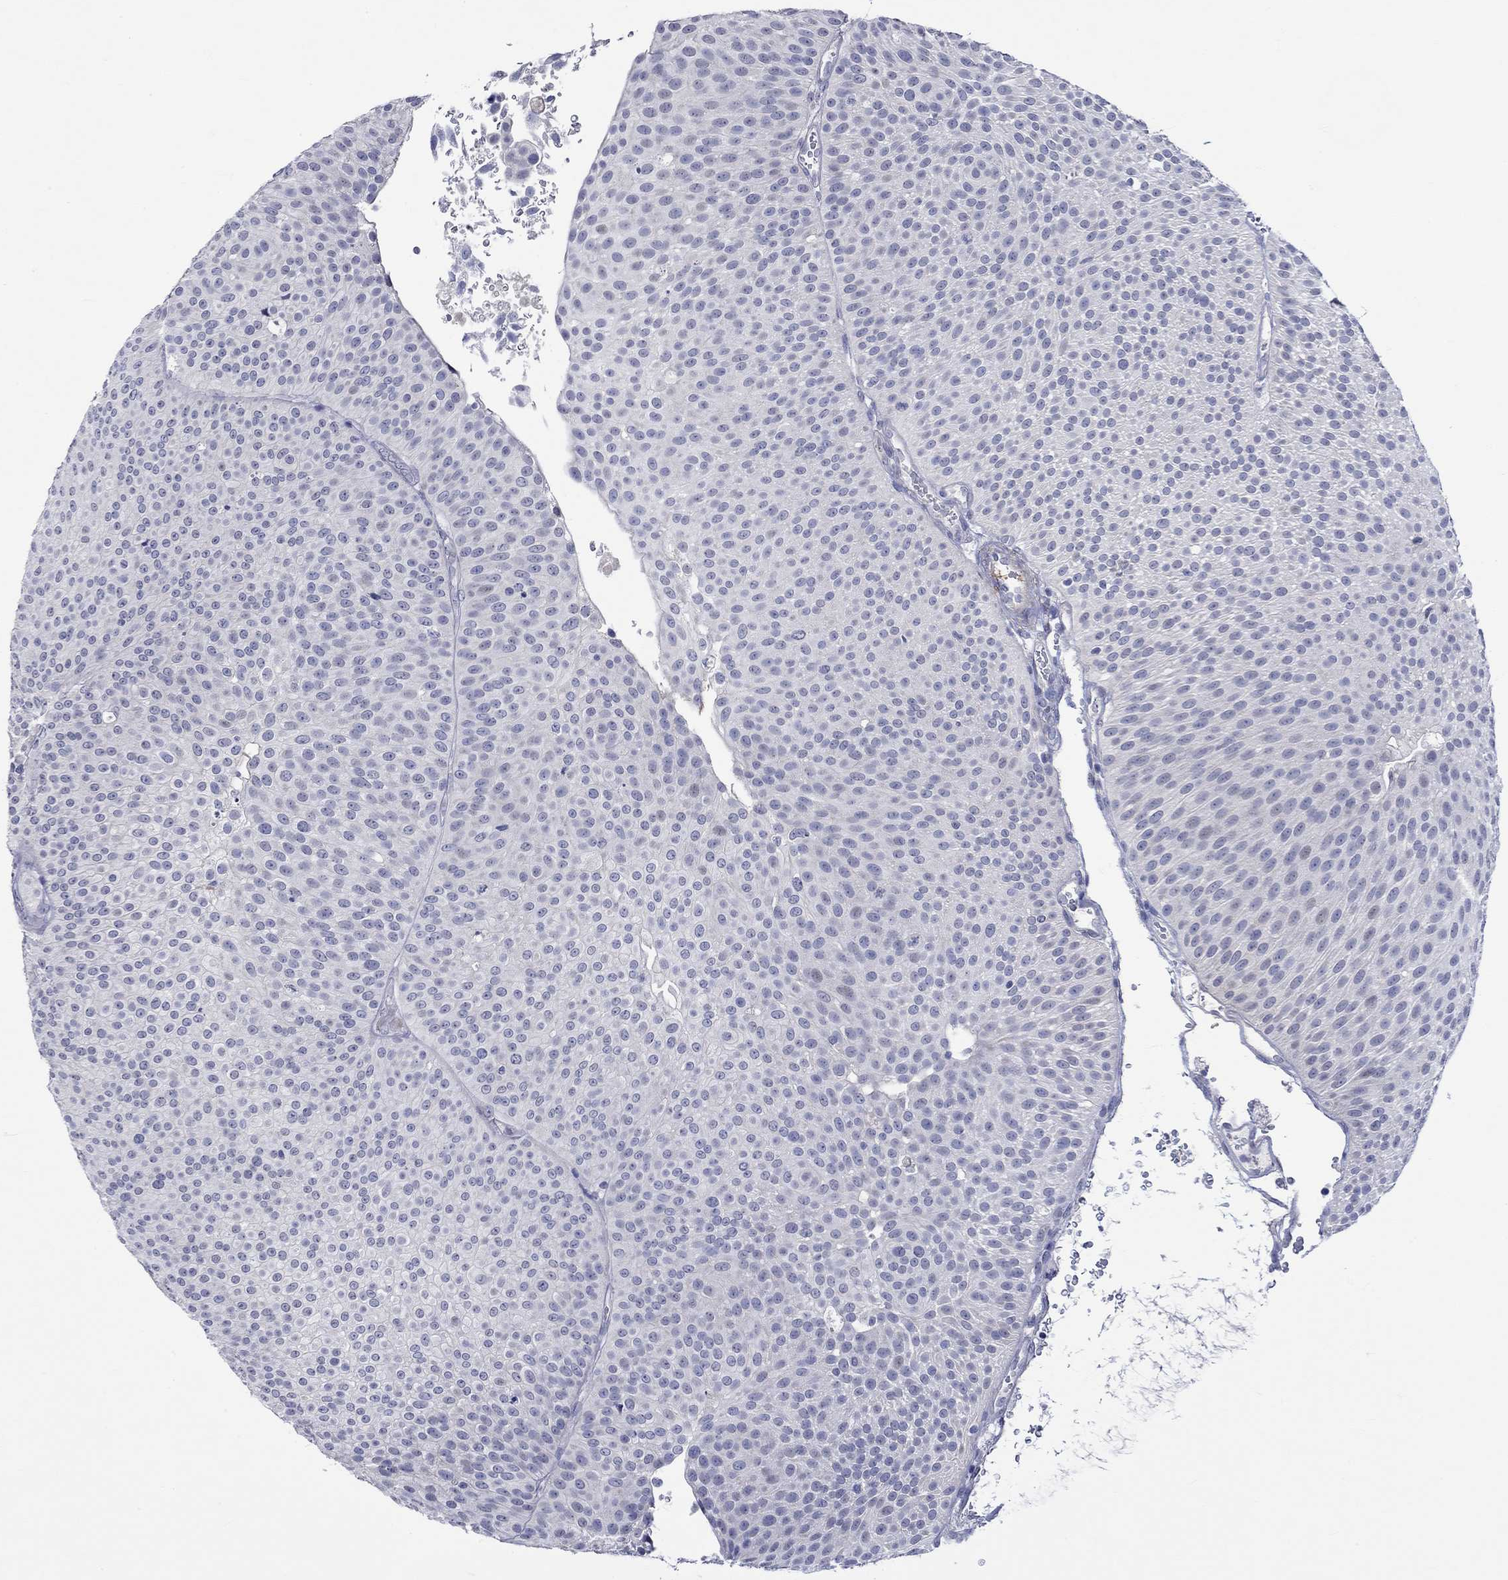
{"staining": {"intensity": "negative", "quantity": "none", "location": "none"}, "tissue": "urothelial cancer", "cell_type": "Tumor cells", "image_type": "cancer", "snomed": [{"axis": "morphology", "description": "Urothelial carcinoma, Low grade"}, {"axis": "topography", "description": "Urinary bladder"}], "caption": "Urothelial cancer was stained to show a protein in brown. There is no significant positivity in tumor cells.", "gene": "CRYAB", "patient": {"sex": "male", "age": 65}}